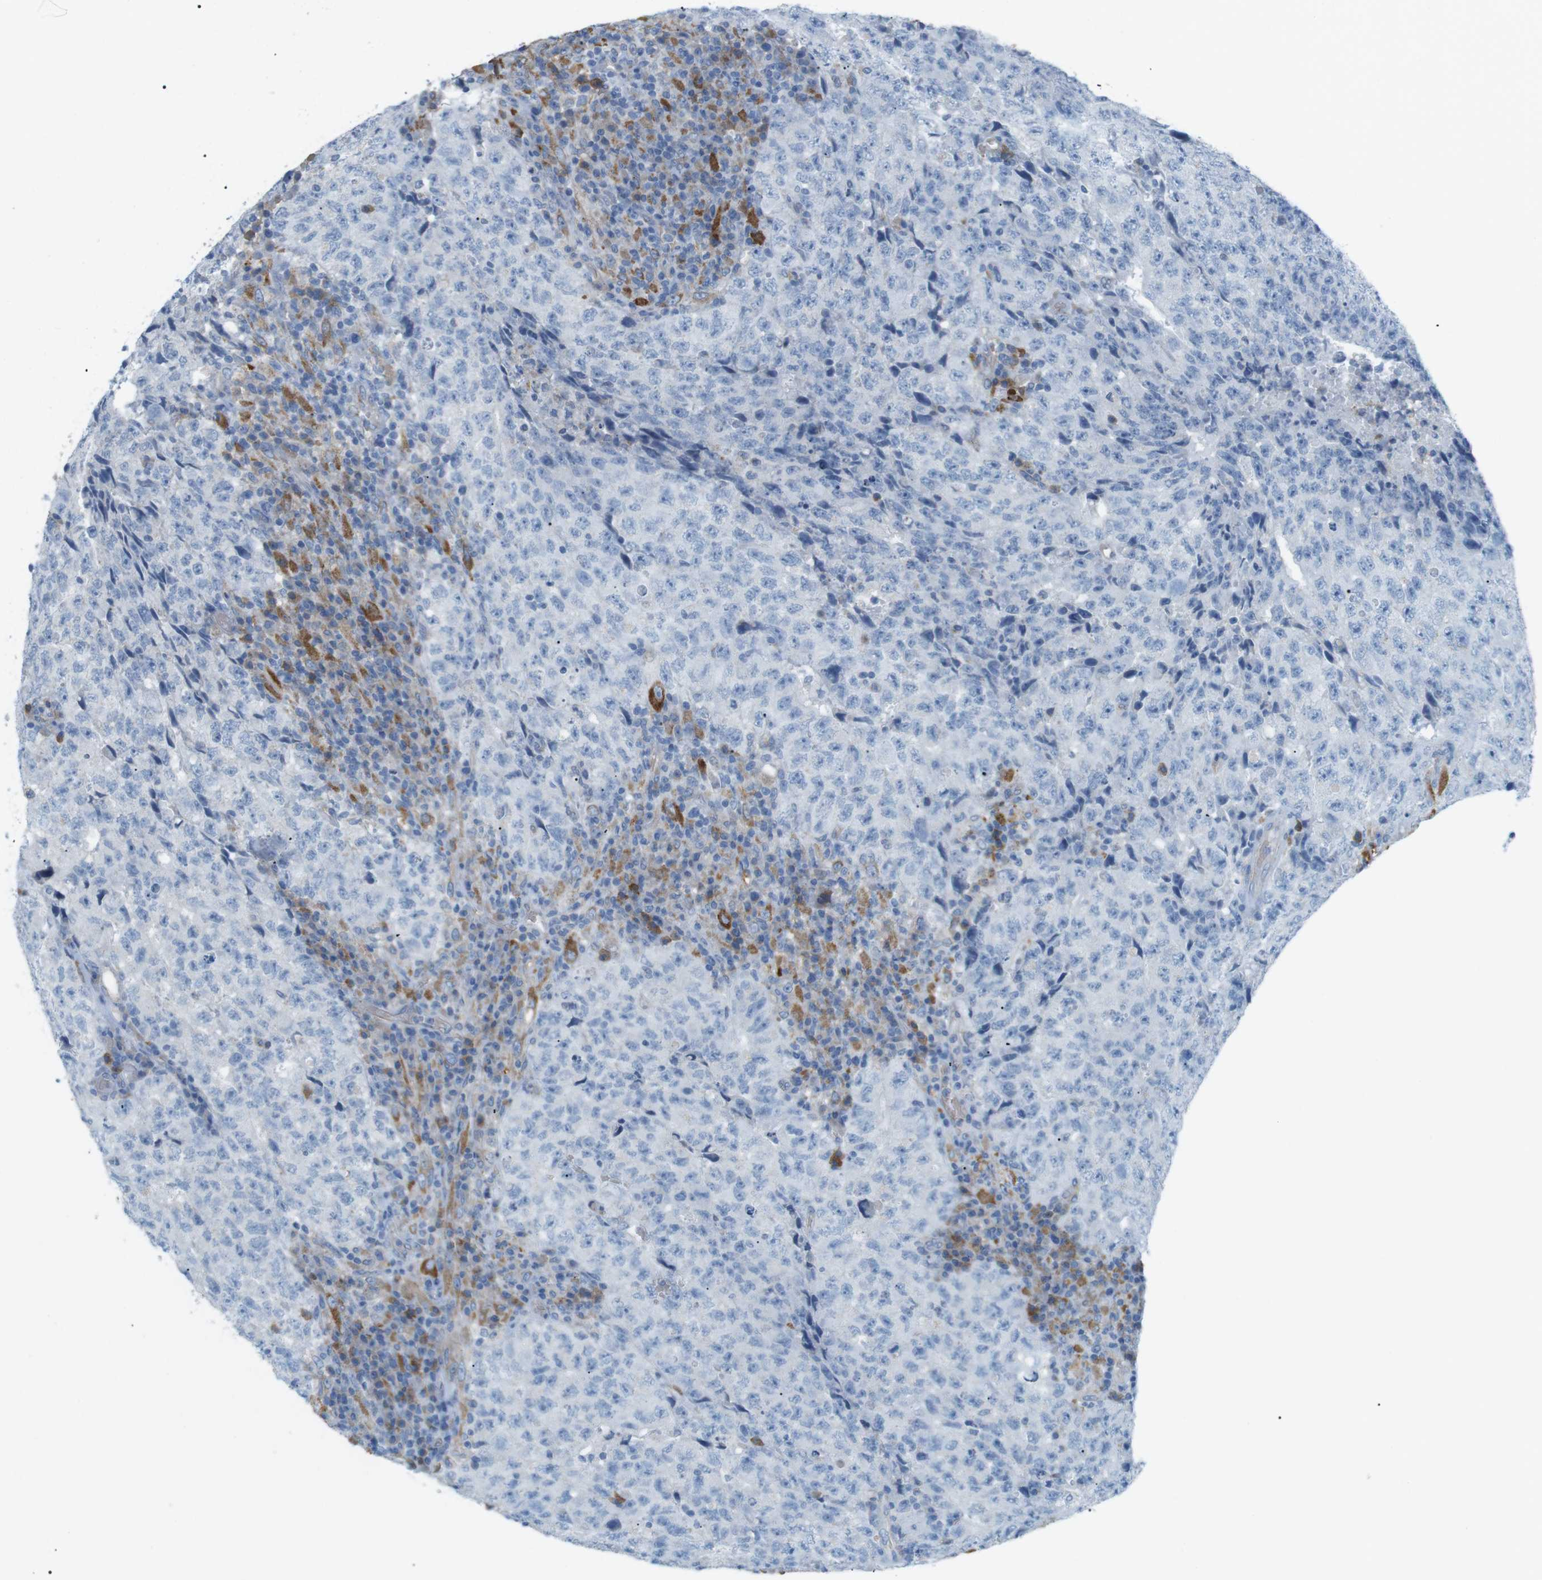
{"staining": {"intensity": "negative", "quantity": "none", "location": "none"}, "tissue": "testis cancer", "cell_type": "Tumor cells", "image_type": "cancer", "snomed": [{"axis": "morphology", "description": "Necrosis, NOS"}, {"axis": "morphology", "description": "Carcinoma, Embryonal, NOS"}, {"axis": "topography", "description": "Testis"}], "caption": "A photomicrograph of human testis cancer is negative for staining in tumor cells.", "gene": "VAMP1", "patient": {"sex": "male", "age": 19}}